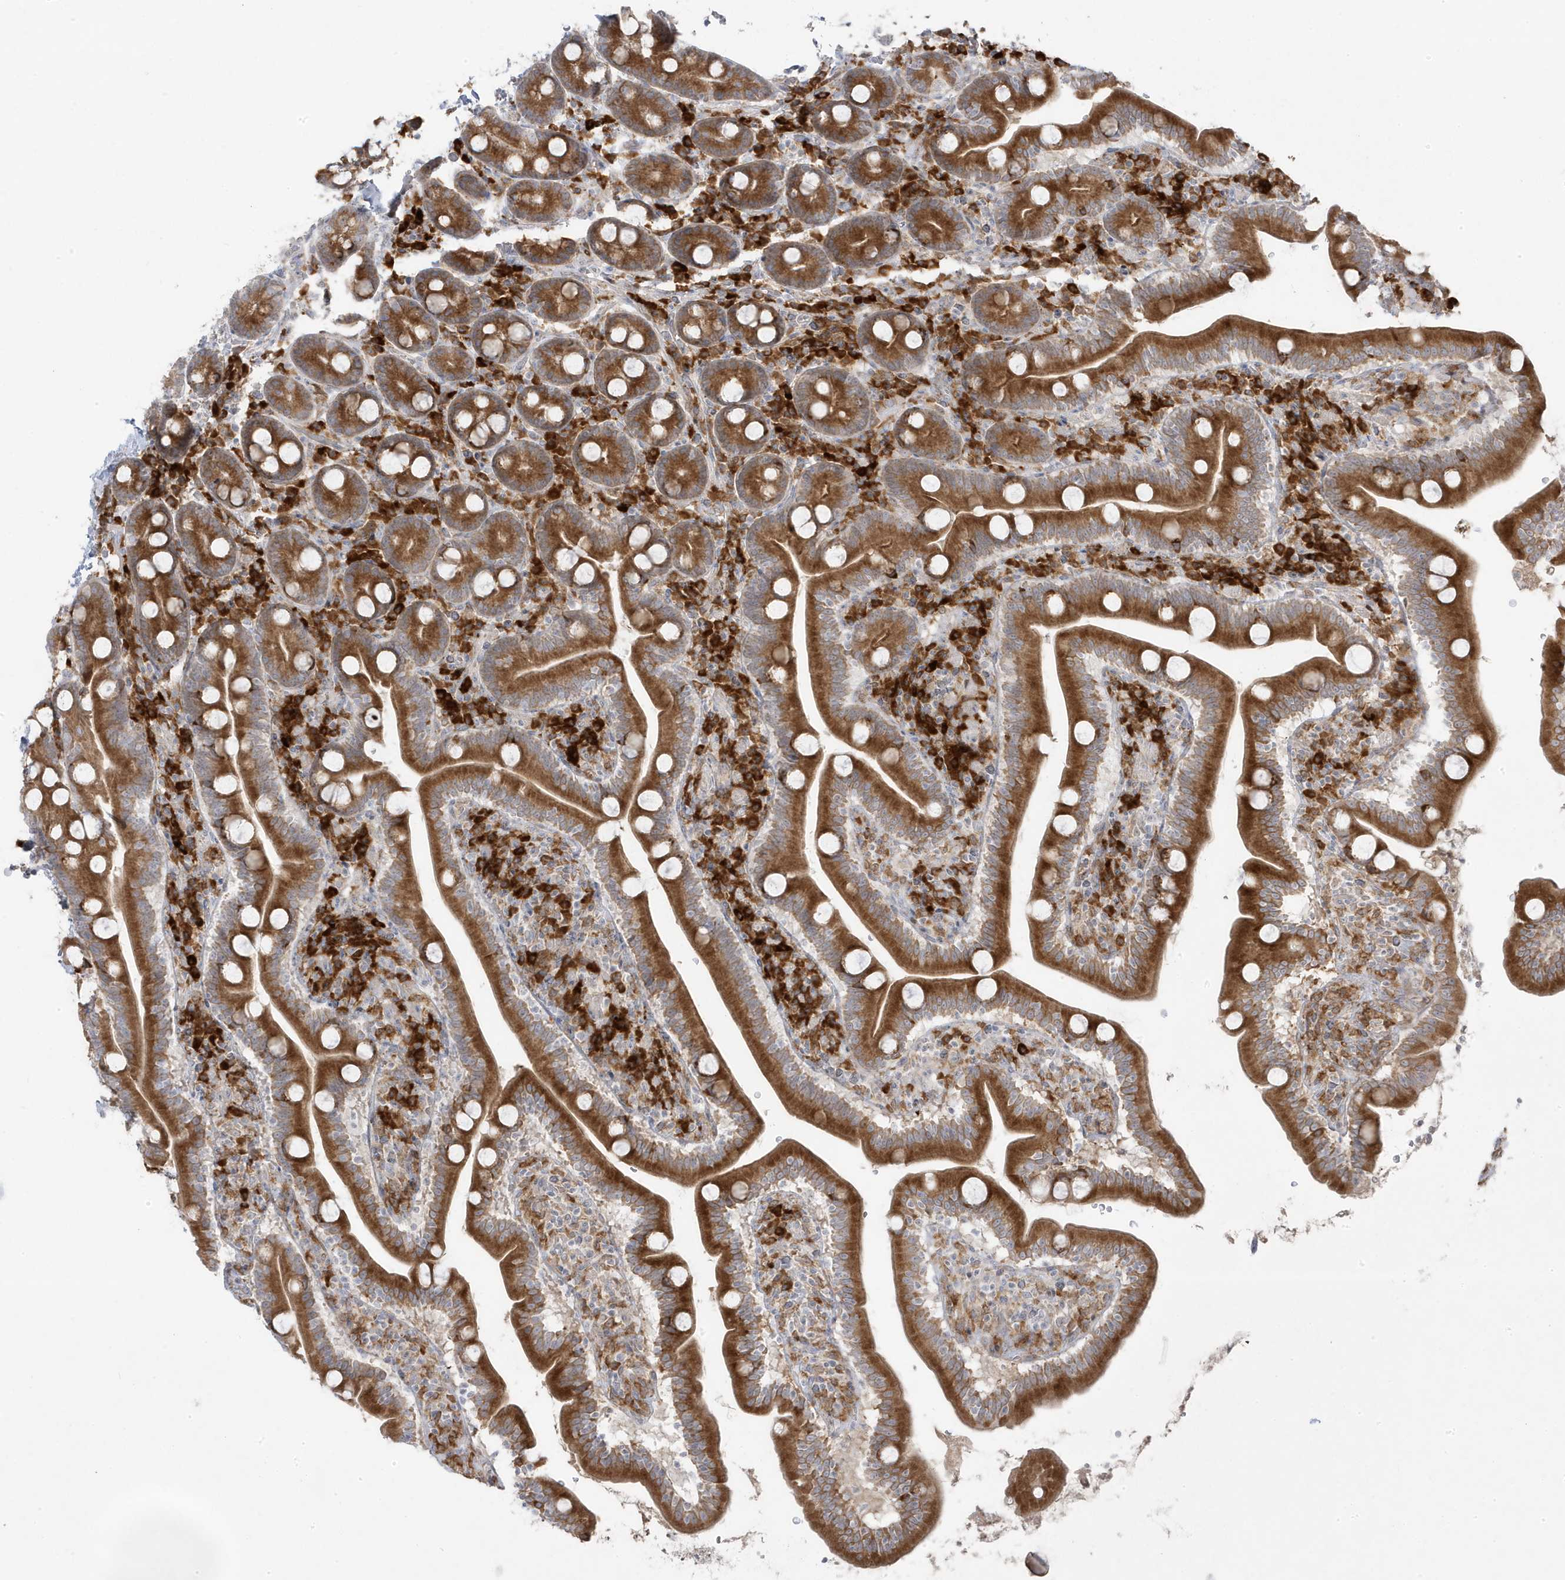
{"staining": {"intensity": "strong", "quantity": ">75%", "location": "cytoplasmic/membranous"}, "tissue": "duodenum", "cell_type": "Glandular cells", "image_type": "normal", "snomed": [{"axis": "morphology", "description": "Normal tissue, NOS"}, {"axis": "topography", "description": "Duodenum"}], "caption": "Protein expression analysis of benign duodenum shows strong cytoplasmic/membranous positivity in approximately >75% of glandular cells. (Stains: DAB (3,3'-diaminobenzidine) in brown, nuclei in blue, Microscopy: brightfield microscopy at high magnification).", "gene": "ZNF654", "patient": {"sex": "male", "age": 35}}